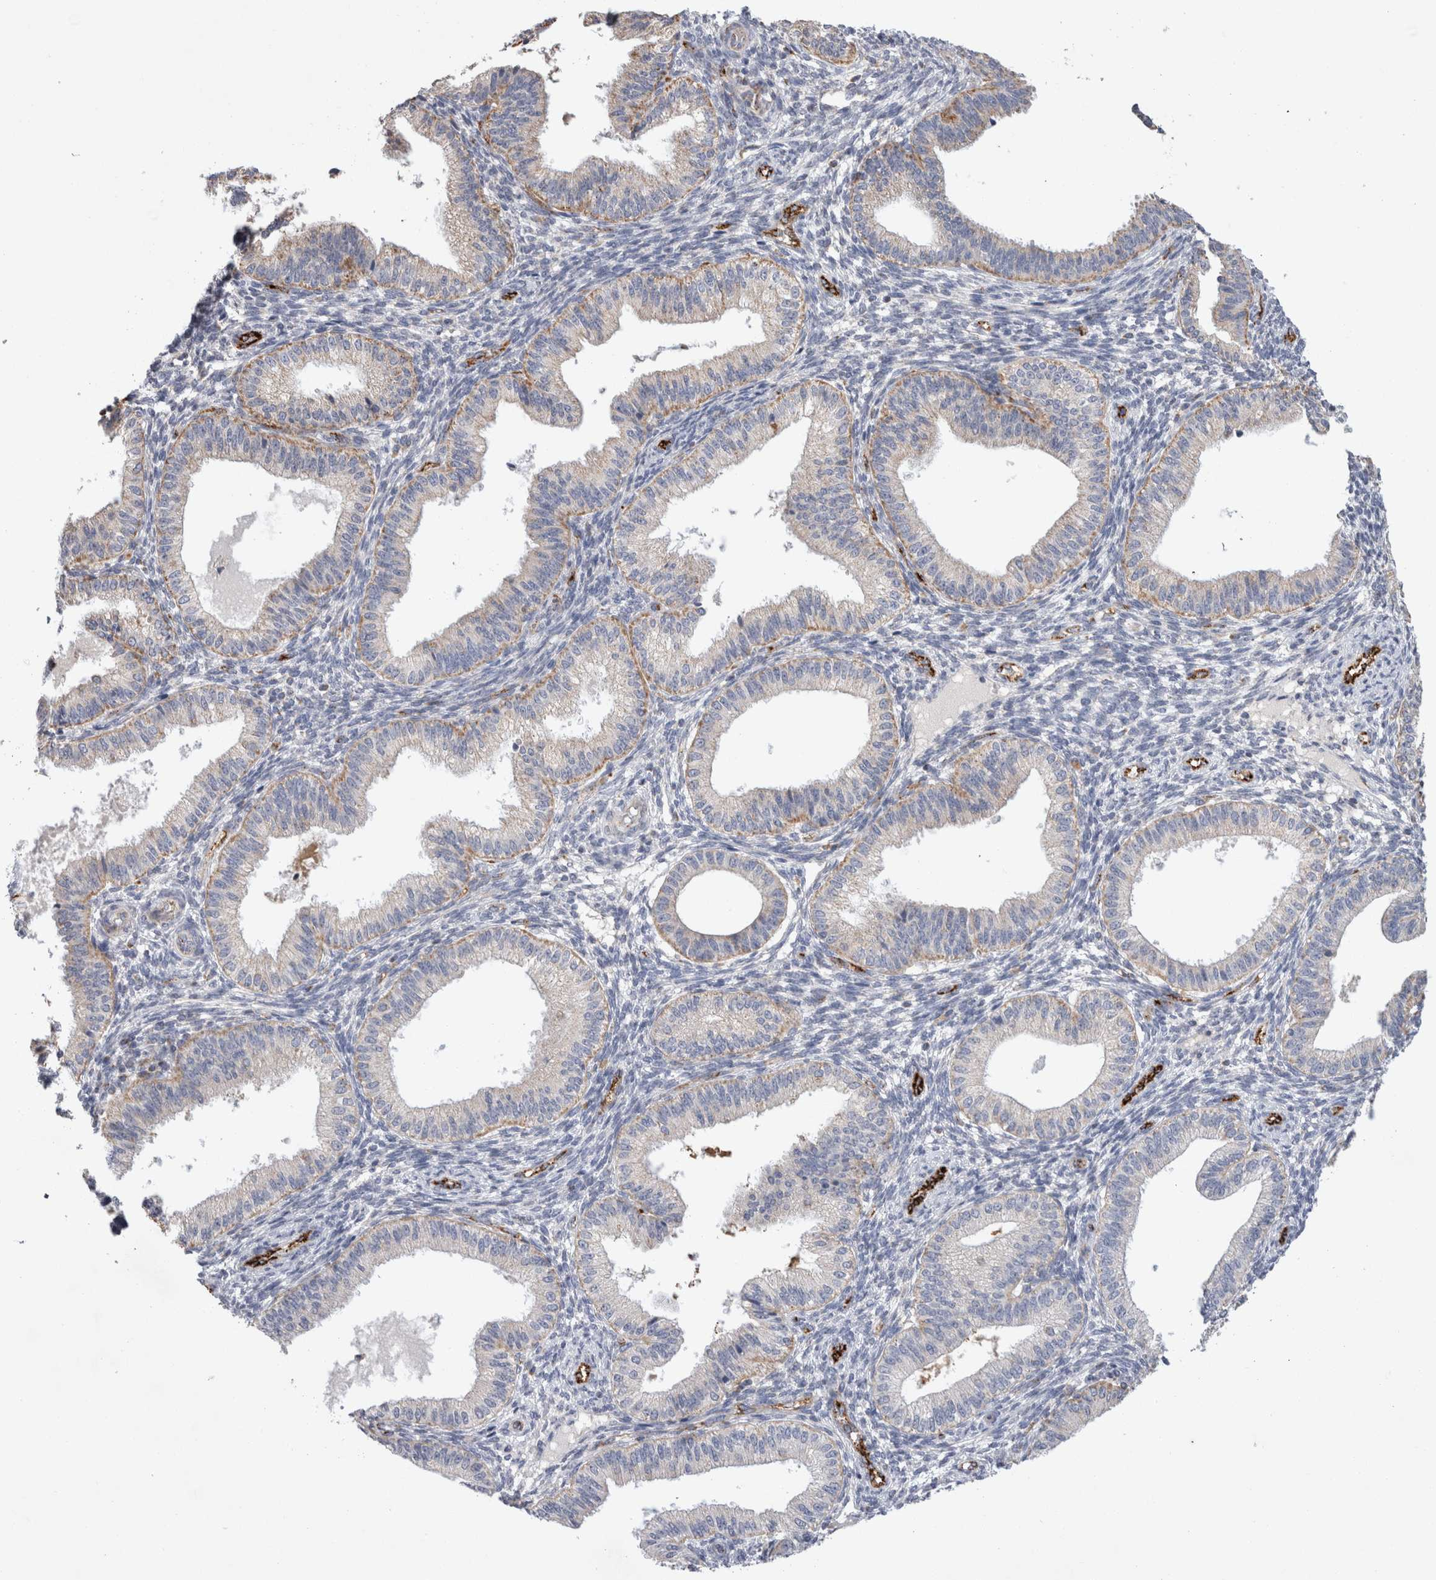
{"staining": {"intensity": "negative", "quantity": "none", "location": "none"}, "tissue": "endometrium", "cell_type": "Cells in endometrial stroma", "image_type": "normal", "snomed": [{"axis": "morphology", "description": "Normal tissue, NOS"}, {"axis": "topography", "description": "Endometrium"}], "caption": "A high-resolution image shows immunohistochemistry staining of normal endometrium, which demonstrates no significant staining in cells in endometrial stroma. The staining was performed using DAB to visualize the protein expression in brown, while the nuclei were stained in blue with hematoxylin (Magnification: 20x).", "gene": "IARS2", "patient": {"sex": "female", "age": 39}}